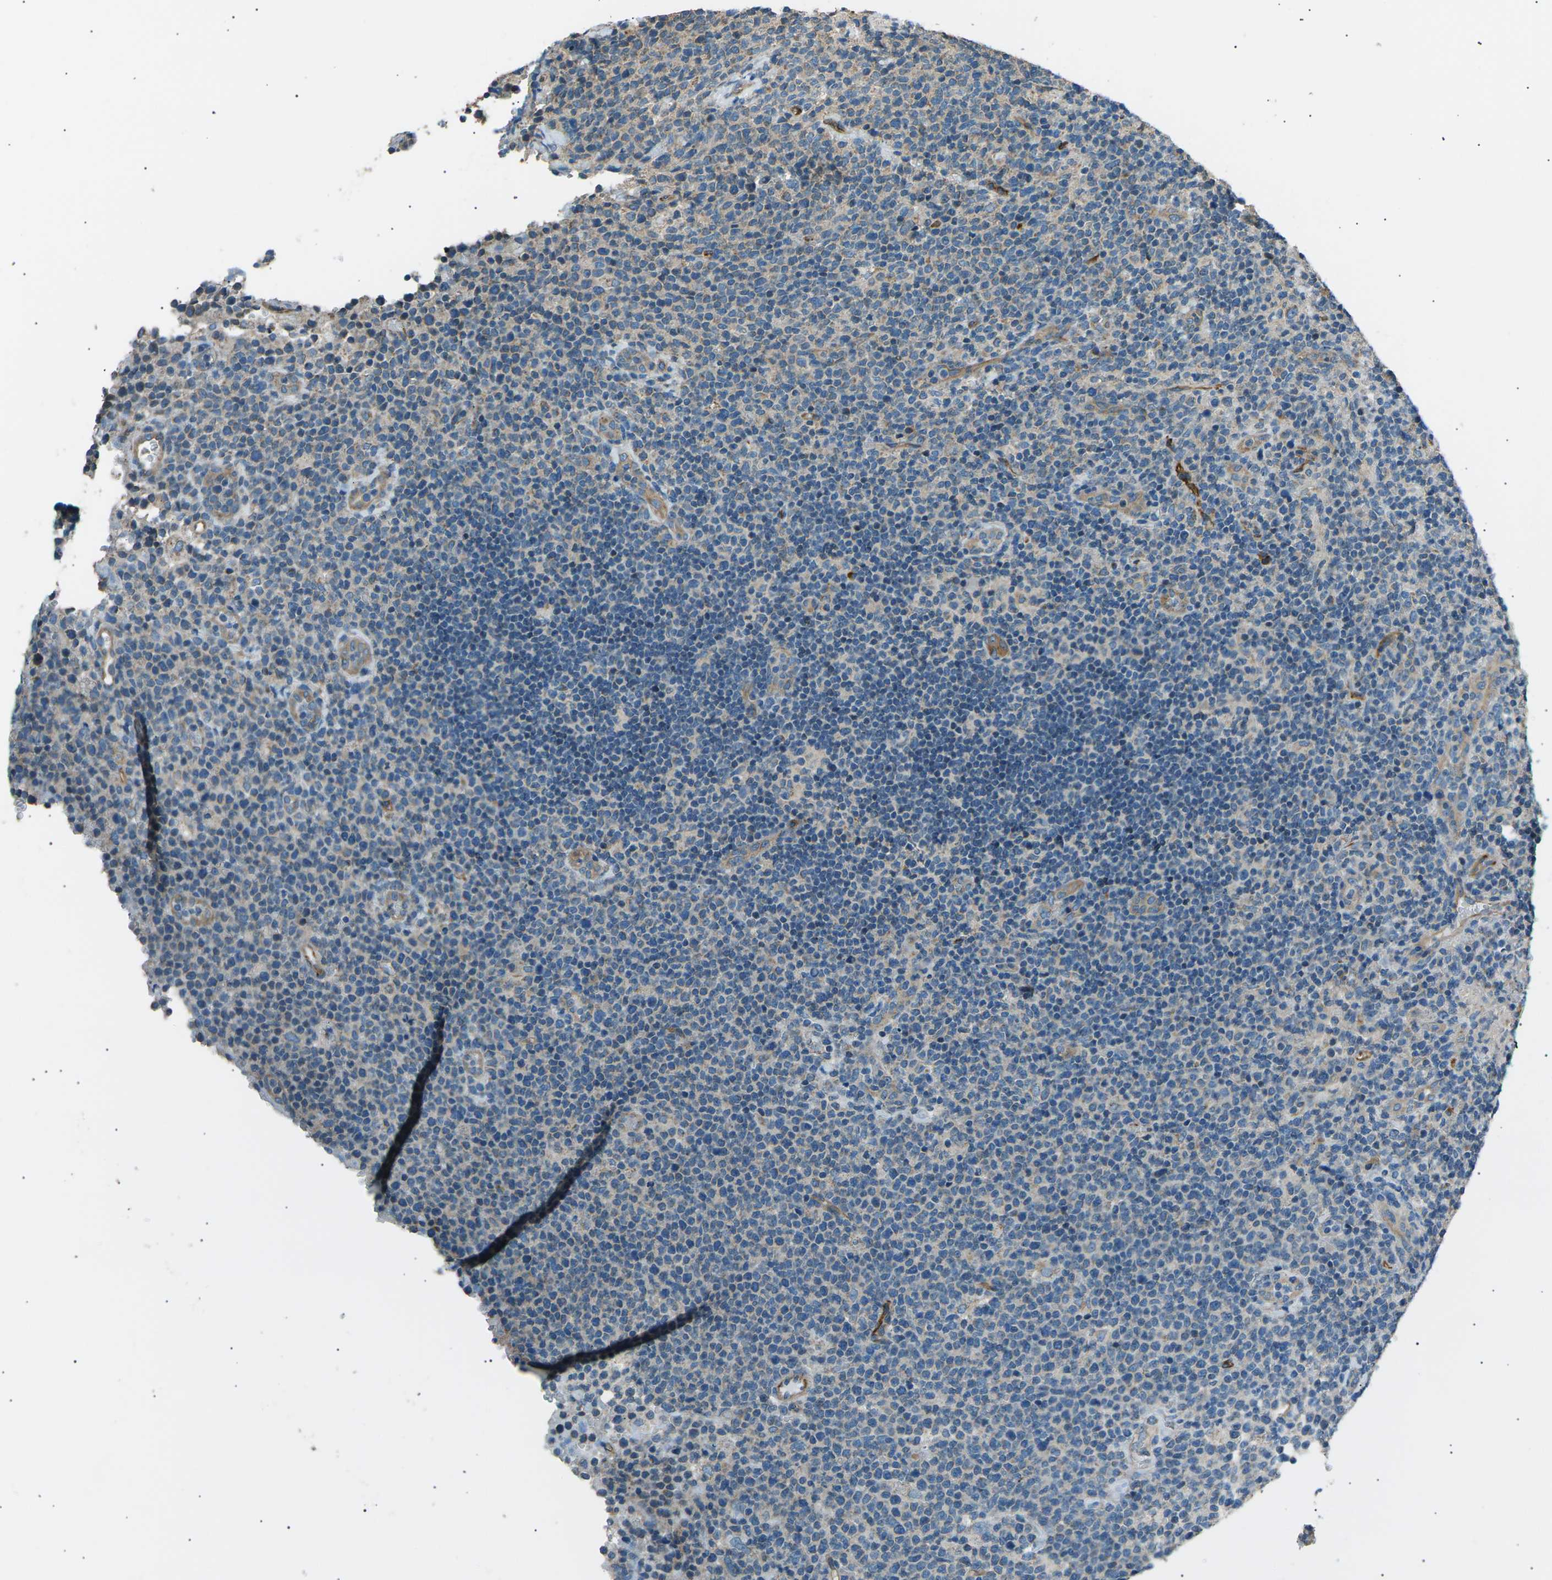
{"staining": {"intensity": "weak", "quantity": "<25%", "location": "cytoplasmic/membranous"}, "tissue": "lymphoma", "cell_type": "Tumor cells", "image_type": "cancer", "snomed": [{"axis": "morphology", "description": "Malignant lymphoma, non-Hodgkin's type, High grade"}, {"axis": "topography", "description": "Lymph node"}], "caption": "Immunohistochemical staining of human lymphoma shows no significant positivity in tumor cells.", "gene": "SLK", "patient": {"sex": "male", "age": 61}}